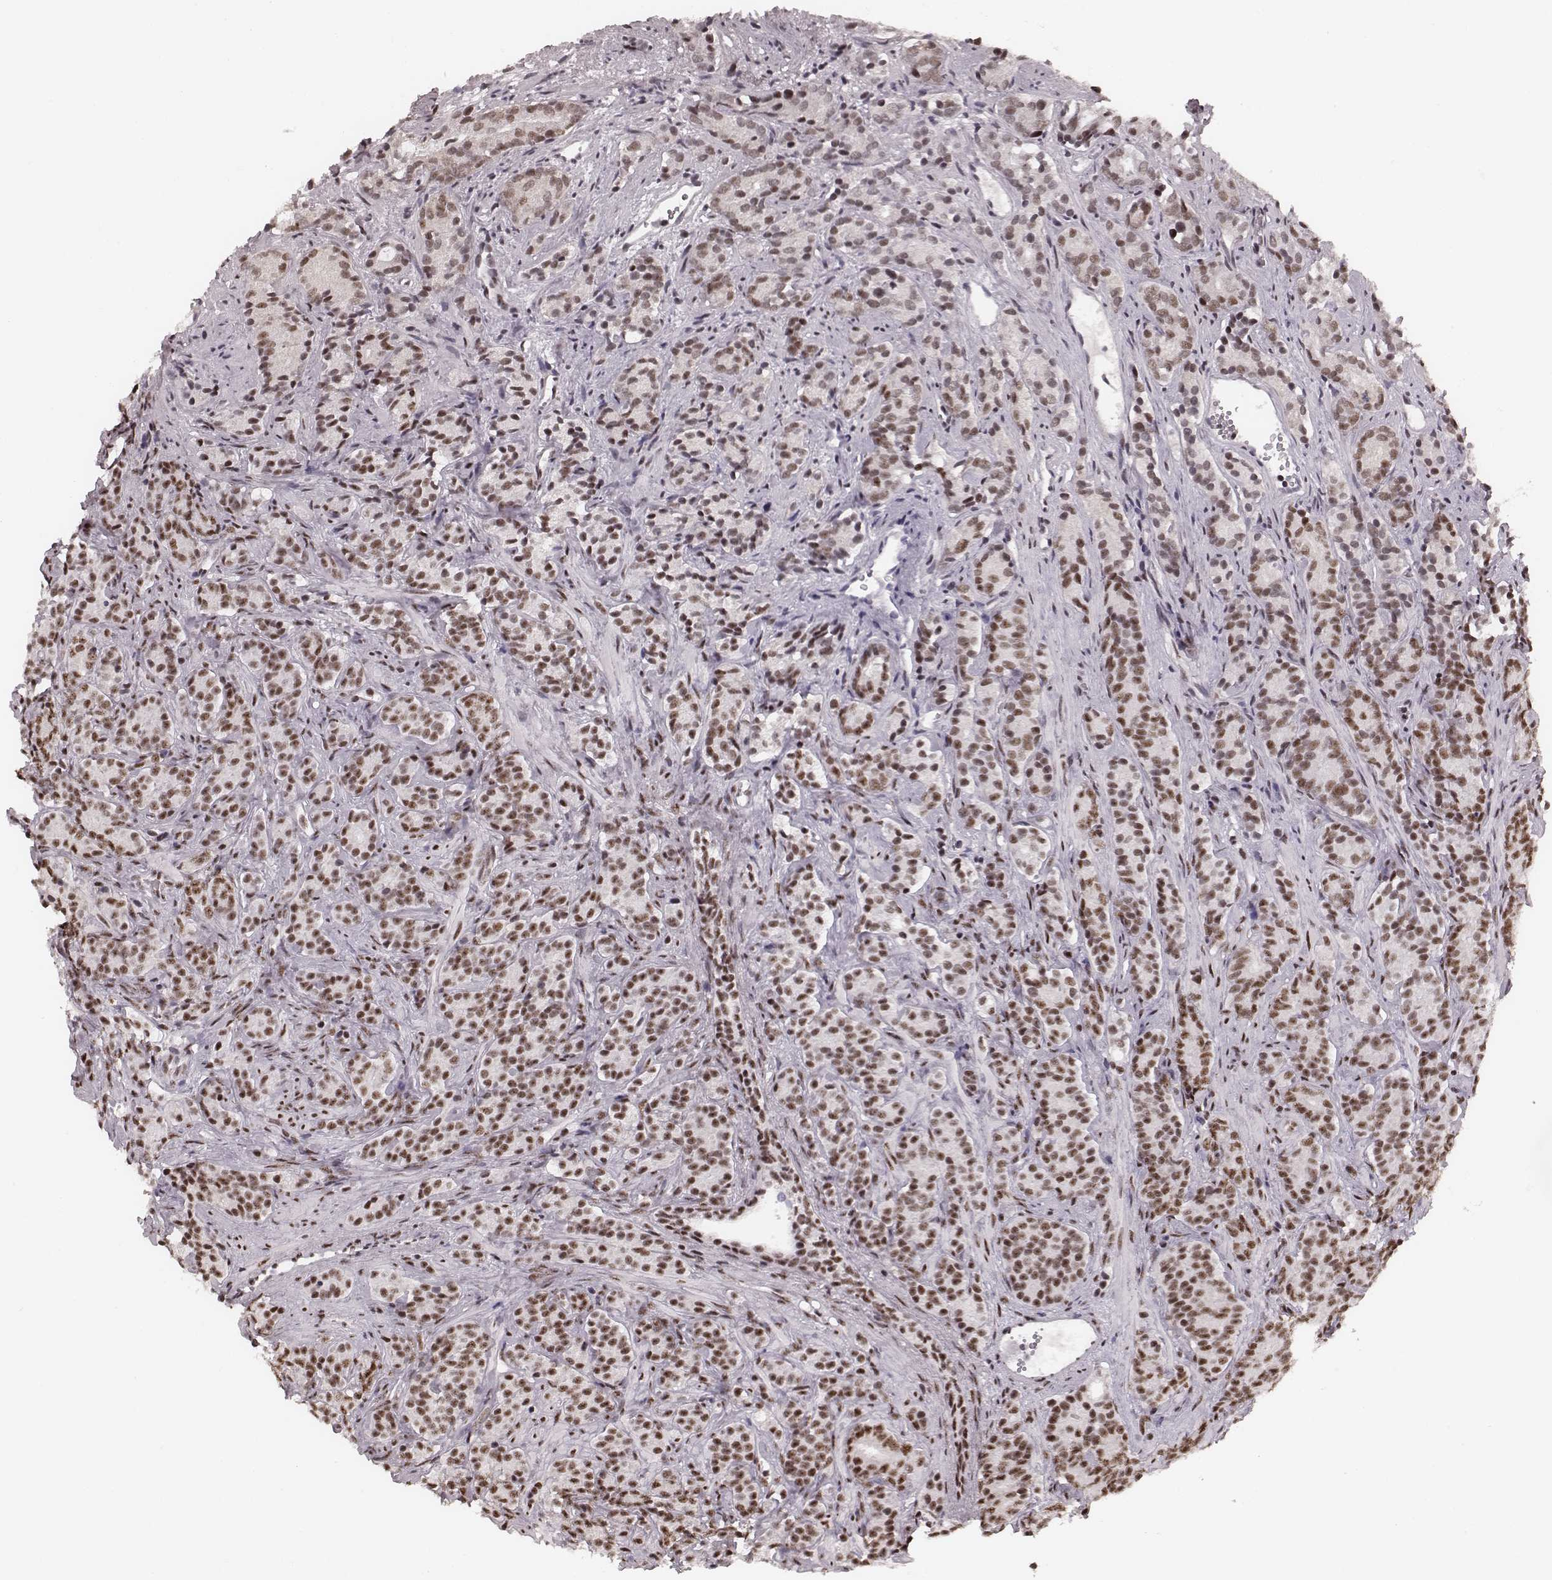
{"staining": {"intensity": "moderate", "quantity": ">75%", "location": "nuclear"}, "tissue": "prostate cancer", "cell_type": "Tumor cells", "image_type": "cancer", "snomed": [{"axis": "morphology", "description": "Adenocarcinoma, High grade"}, {"axis": "topography", "description": "Prostate"}], "caption": "Prostate cancer stained with DAB (3,3'-diaminobenzidine) IHC displays medium levels of moderate nuclear expression in about >75% of tumor cells. (Stains: DAB (3,3'-diaminobenzidine) in brown, nuclei in blue, Microscopy: brightfield microscopy at high magnification).", "gene": "LUC7L", "patient": {"sex": "male", "age": 84}}